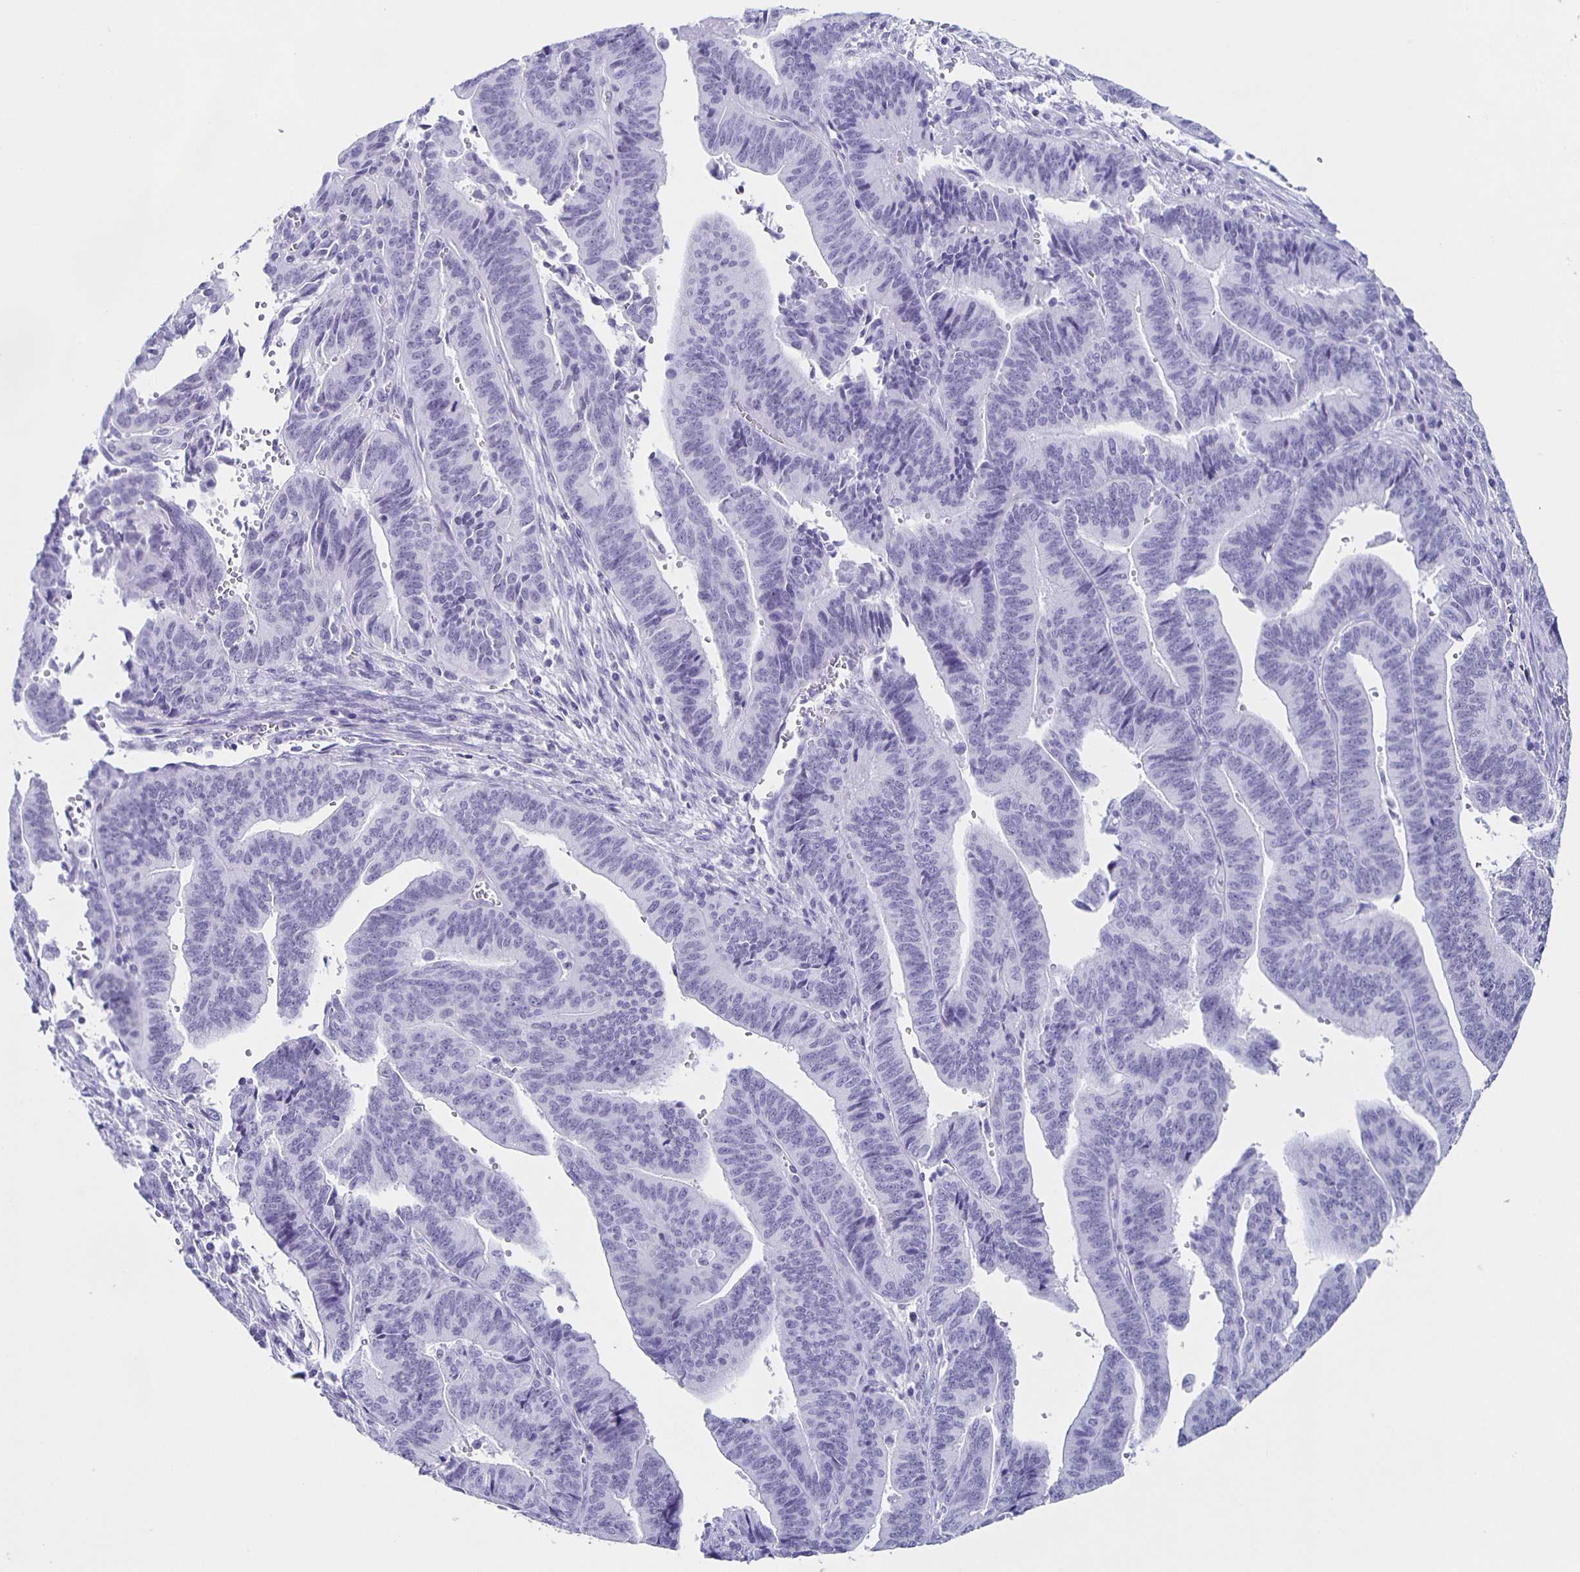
{"staining": {"intensity": "negative", "quantity": "none", "location": "none"}, "tissue": "endometrial cancer", "cell_type": "Tumor cells", "image_type": "cancer", "snomed": [{"axis": "morphology", "description": "Adenocarcinoma, NOS"}, {"axis": "topography", "description": "Endometrium"}], "caption": "Histopathology image shows no protein staining in tumor cells of endometrial cancer tissue.", "gene": "TPPP", "patient": {"sex": "female", "age": 65}}